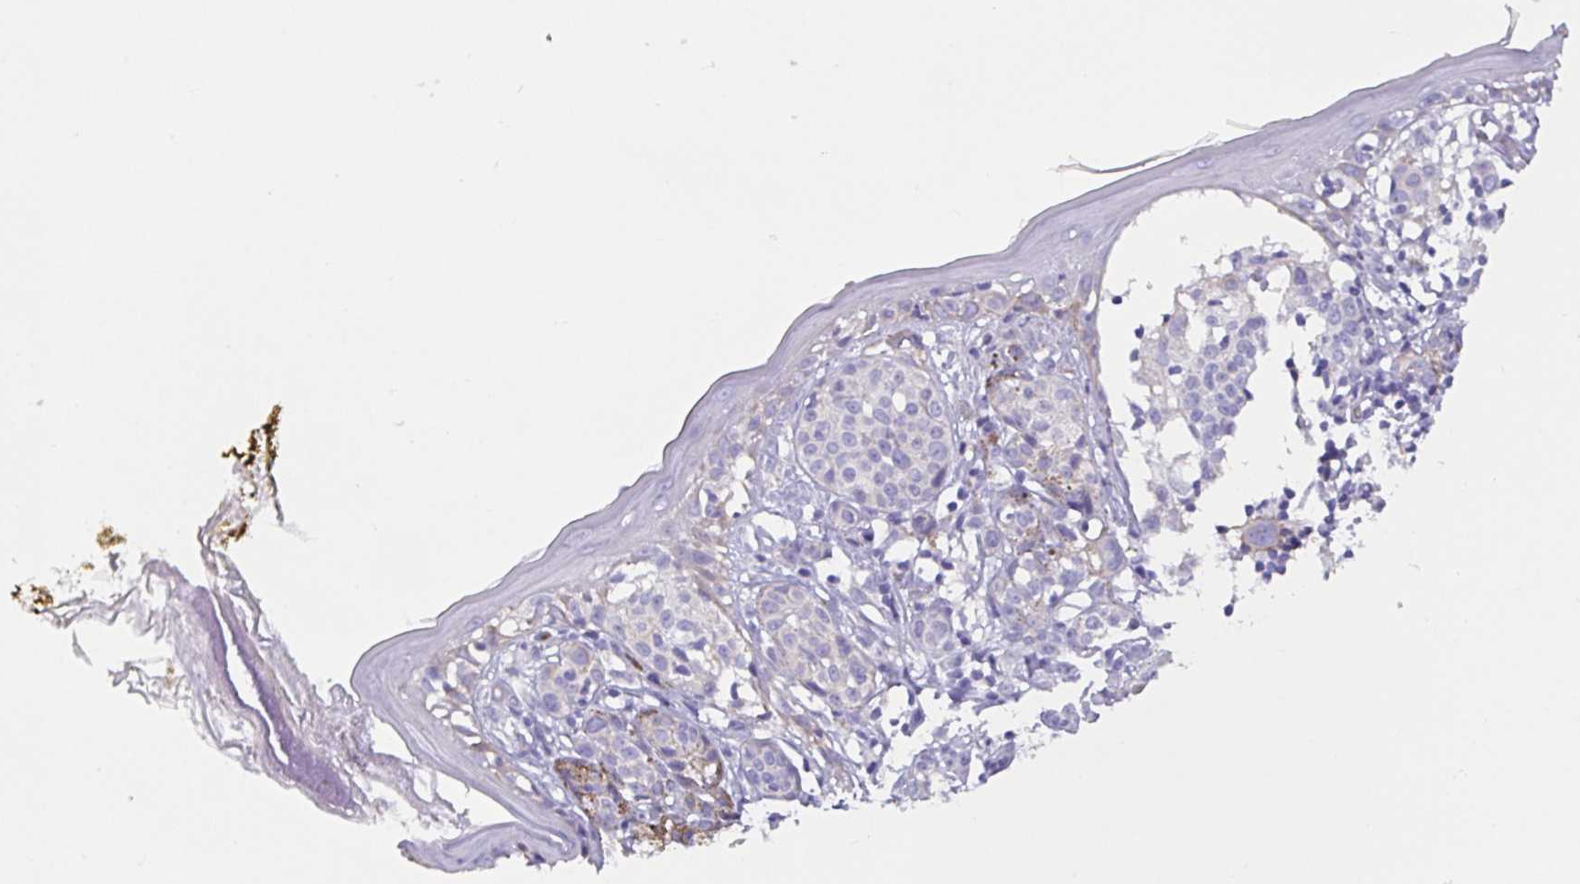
{"staining": {"intensity": "negative", "quantity": "none", "location": "none"}, "tissue": "skin", "cell_type": "Fibroblasts", "image_type": "normal", "snomed": [{"axis": "morphology", "description": "Normal tissue, NOS"}, {"axis": "topography", "description": "Skin"}], "caption": "Skin was stained to show a protein in brown. There is no significant positivity in fibroblasts. (DAB IHC, high magnification).", "gene": "TRAM2", "patient": {"sex": "female", "age": 34}}